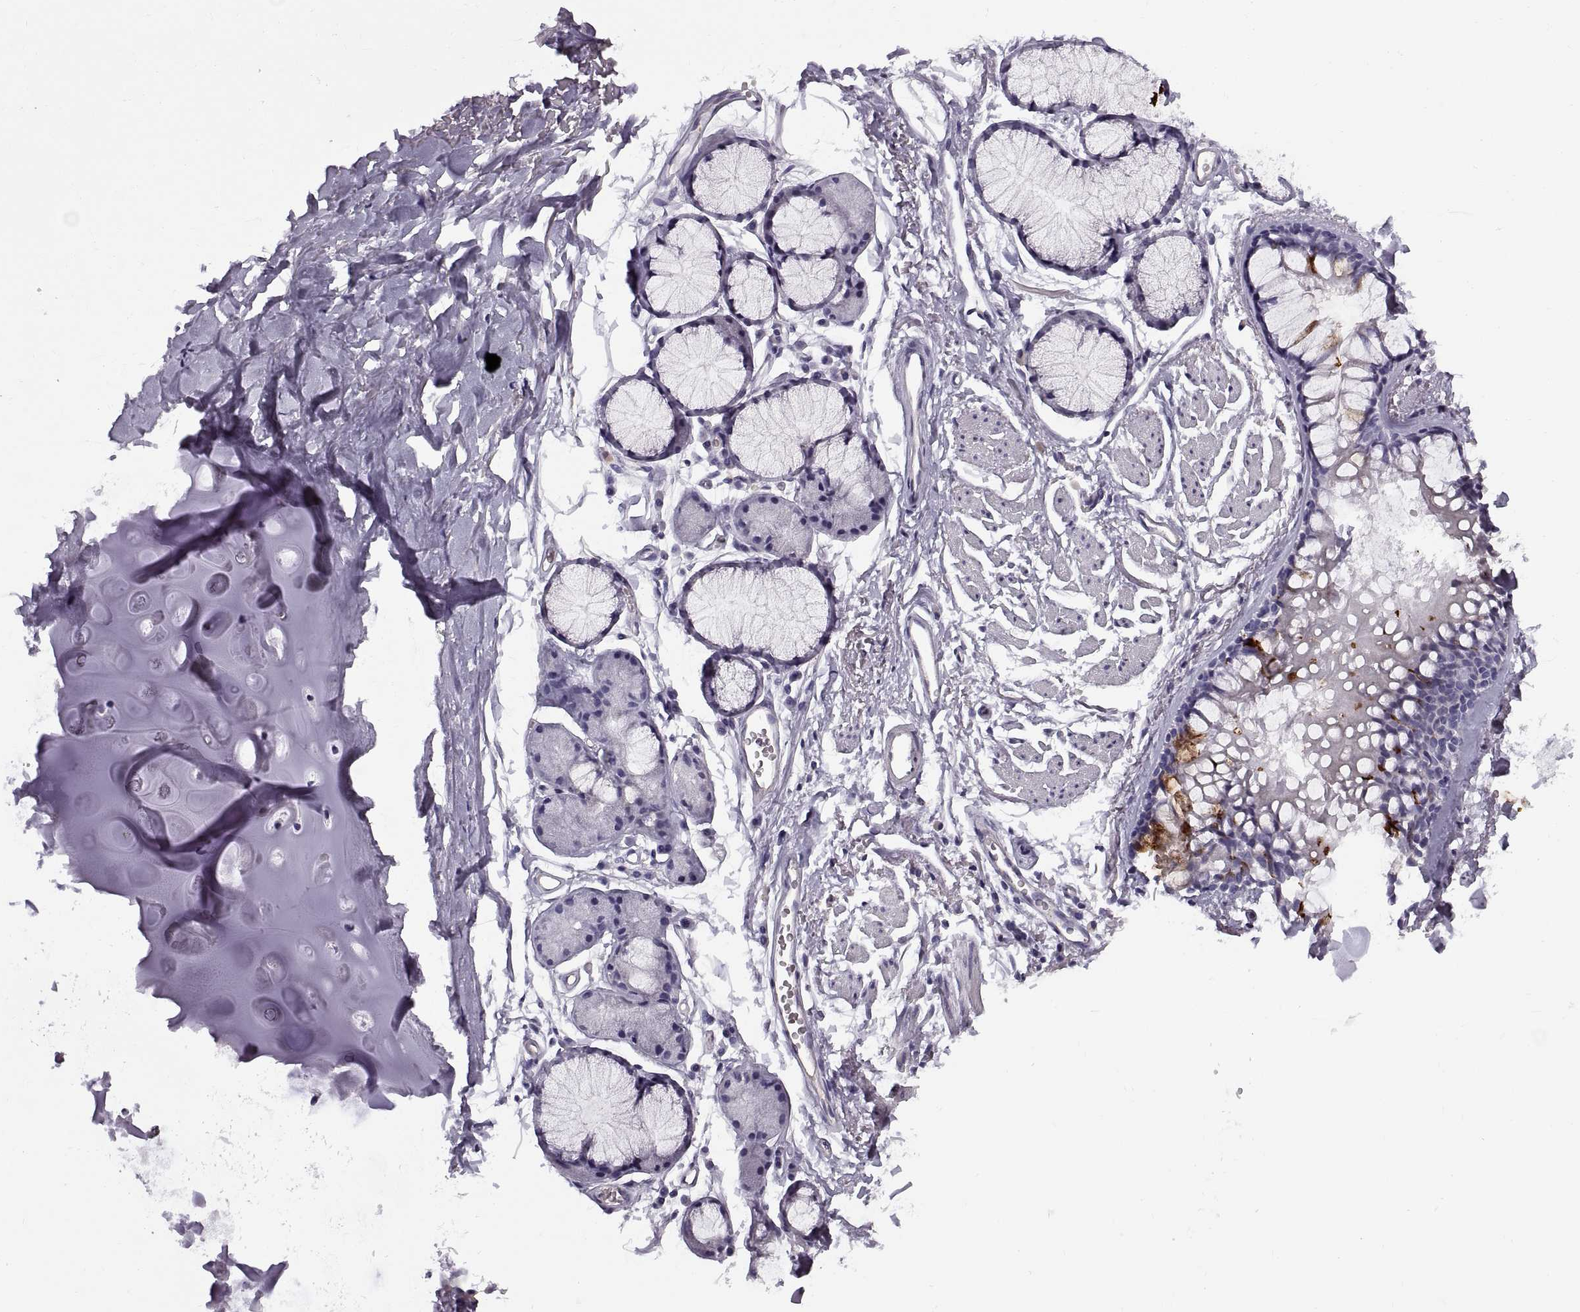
{"staining": {"intensity": "negative", "quantity": "none", "location": "none"}, "tissue": "soft tissue", "cell_type": "Chondrocytes", "image_type": "normal", "snomed": [{"axis": "morphology", "description": "Normal tissue, NOS"}, {"axis": "topography", "description": "Cartilage tissue"}, {"axis": "topography", "description": "Bronchus"}], "caption": "Immunohistochemical staining of normal human soft tissue demonstrates no significant staining in chondrocytes. Nuclei are stained in blue.", "gene": "CALCR", "patient": {"sex": "female", "age": 79}}